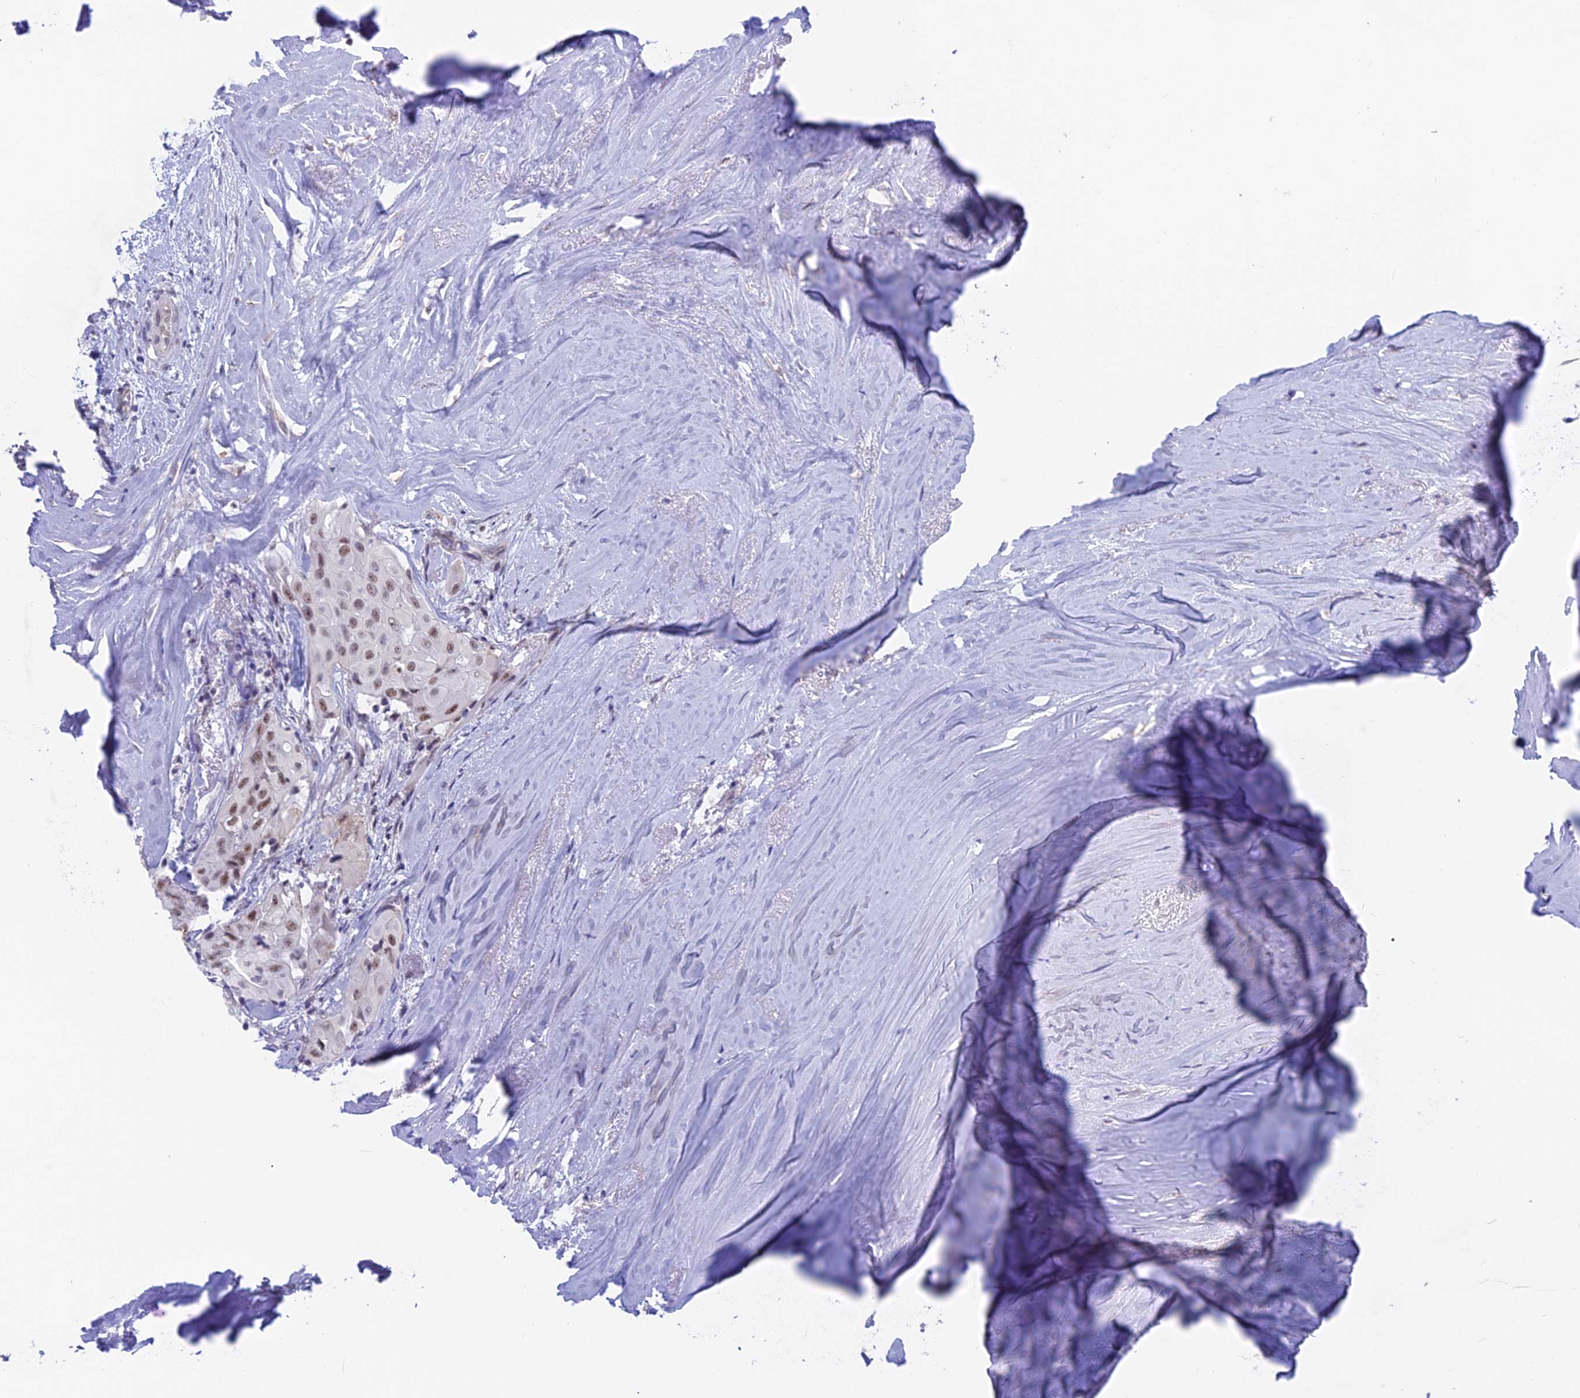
{"staining": {"intensity": "moderate", "quantity": ">75%", "location": "nuclear"}, "tissue": "thyroid cancer", "cell_type": "Tumor cells", "image_type": "cancer", "snomed": [{"axis": "morphology", "description": "Papillary adenocarcinoma, NOS"}, {"axis": "topography", "description": "Thyroid gland"}], "caption": "The photomicrograph displays immunohistochemical staining of thyroid papillary adenocarcinoma. There is moderate nuclear positivity is appreciated in approximately >75% of tumor cells. (Stains: DAB in brown, nuclei in blue, Microscopy: brightfield microscopy at high magnification).", "gene": "SRSF5", "patient": {"sex": "female", "age": 59}}